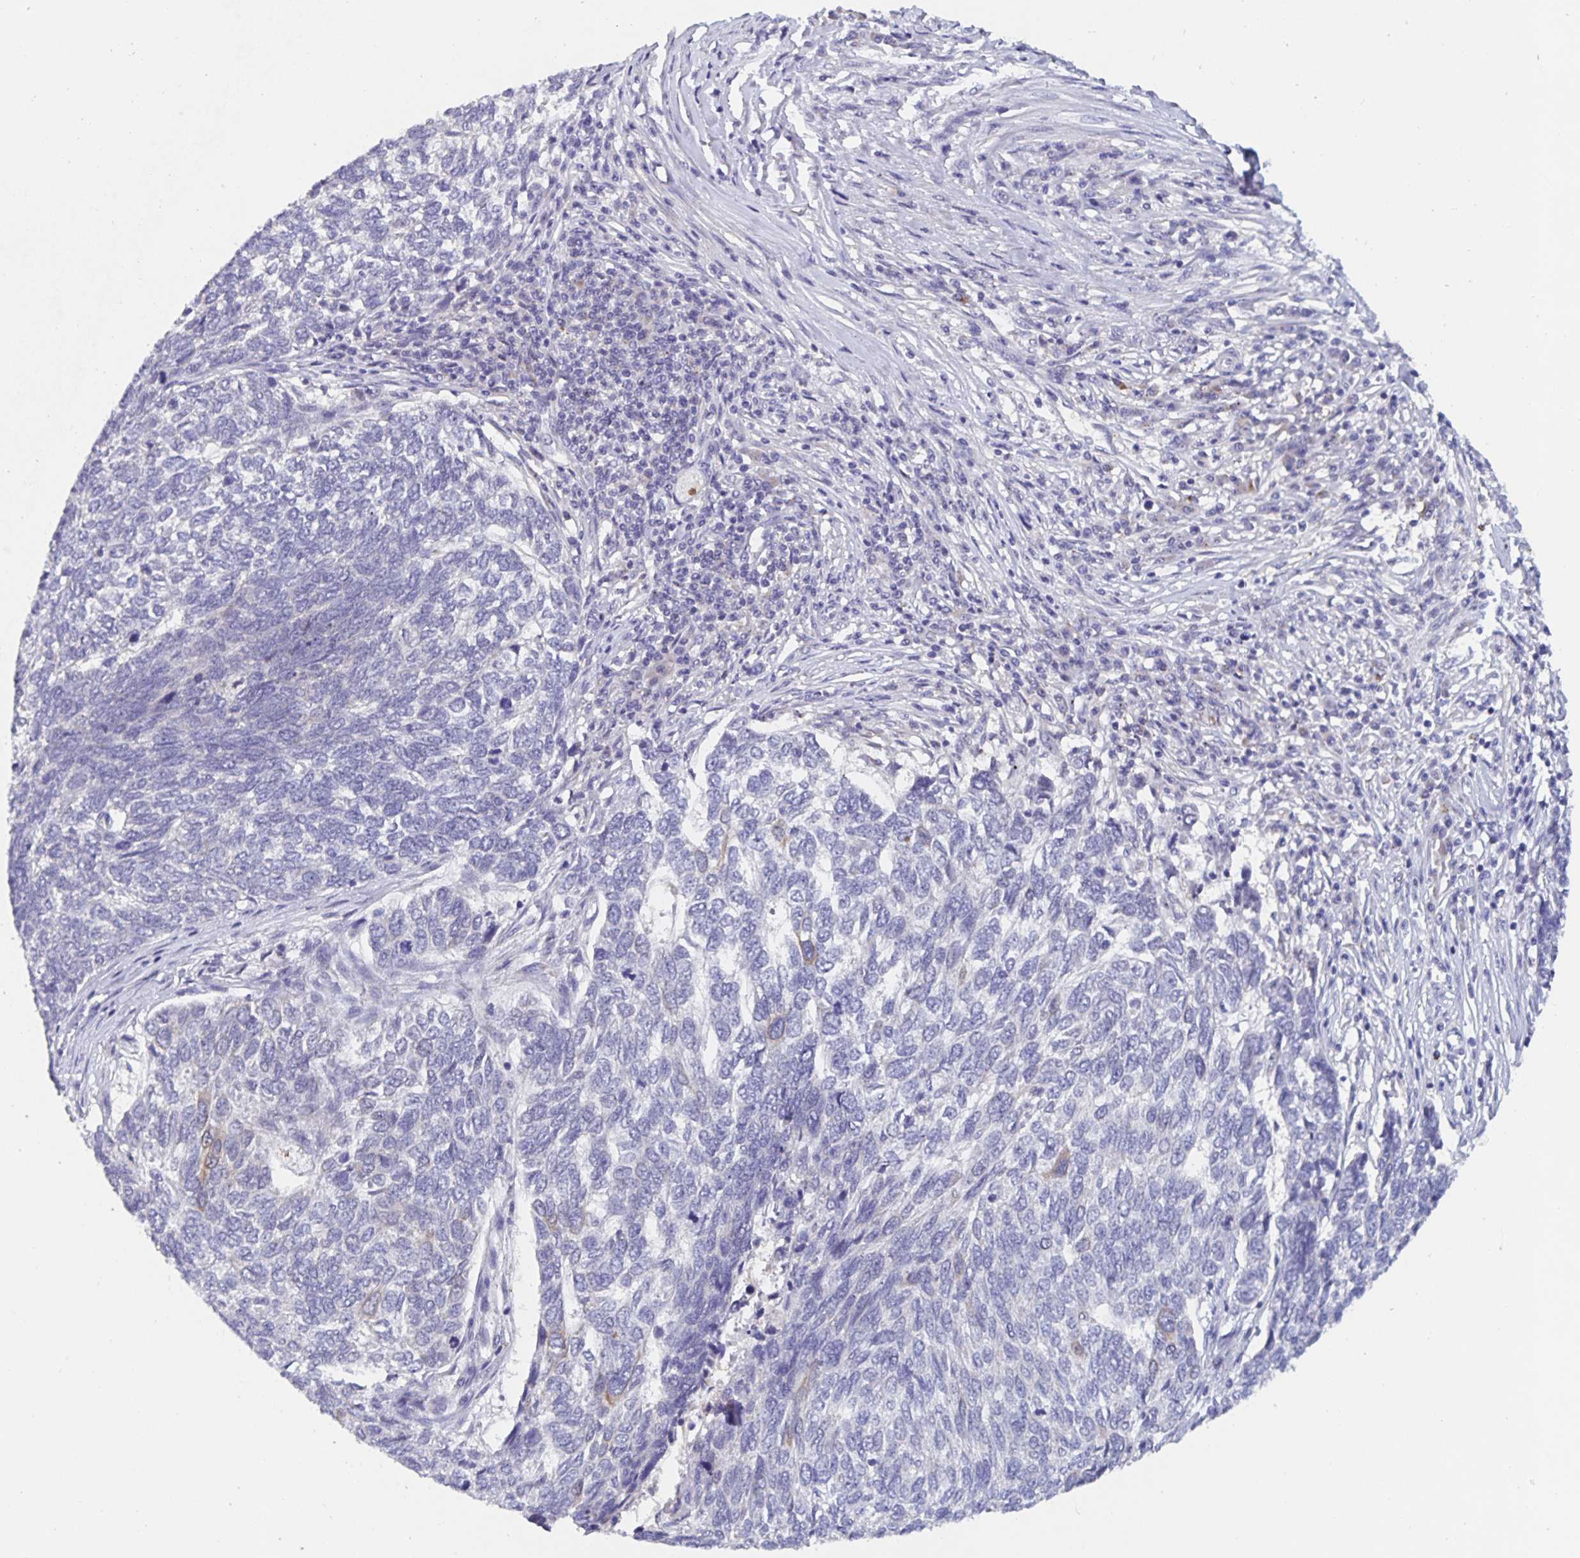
{"staining": {"intensity": "negative", "quantity": "none", "location": "none"}, "tissue": "skin cancer", "cell_type": "Tumor cells", "image_type": "cancer", "snomed": [{"axis": "morphology", "description": "Basal cell carcinoma"}, {"axis": "topography", "description": "Skin"}], "caption": "IHC histopathology image of neoplastic tissue: skin basal cell carcinoma stained with DAB displays no significant protein positivity in tumor cells.", "gene": "CDC42BPG", "patient": {"sex": "female", "age": 65}}